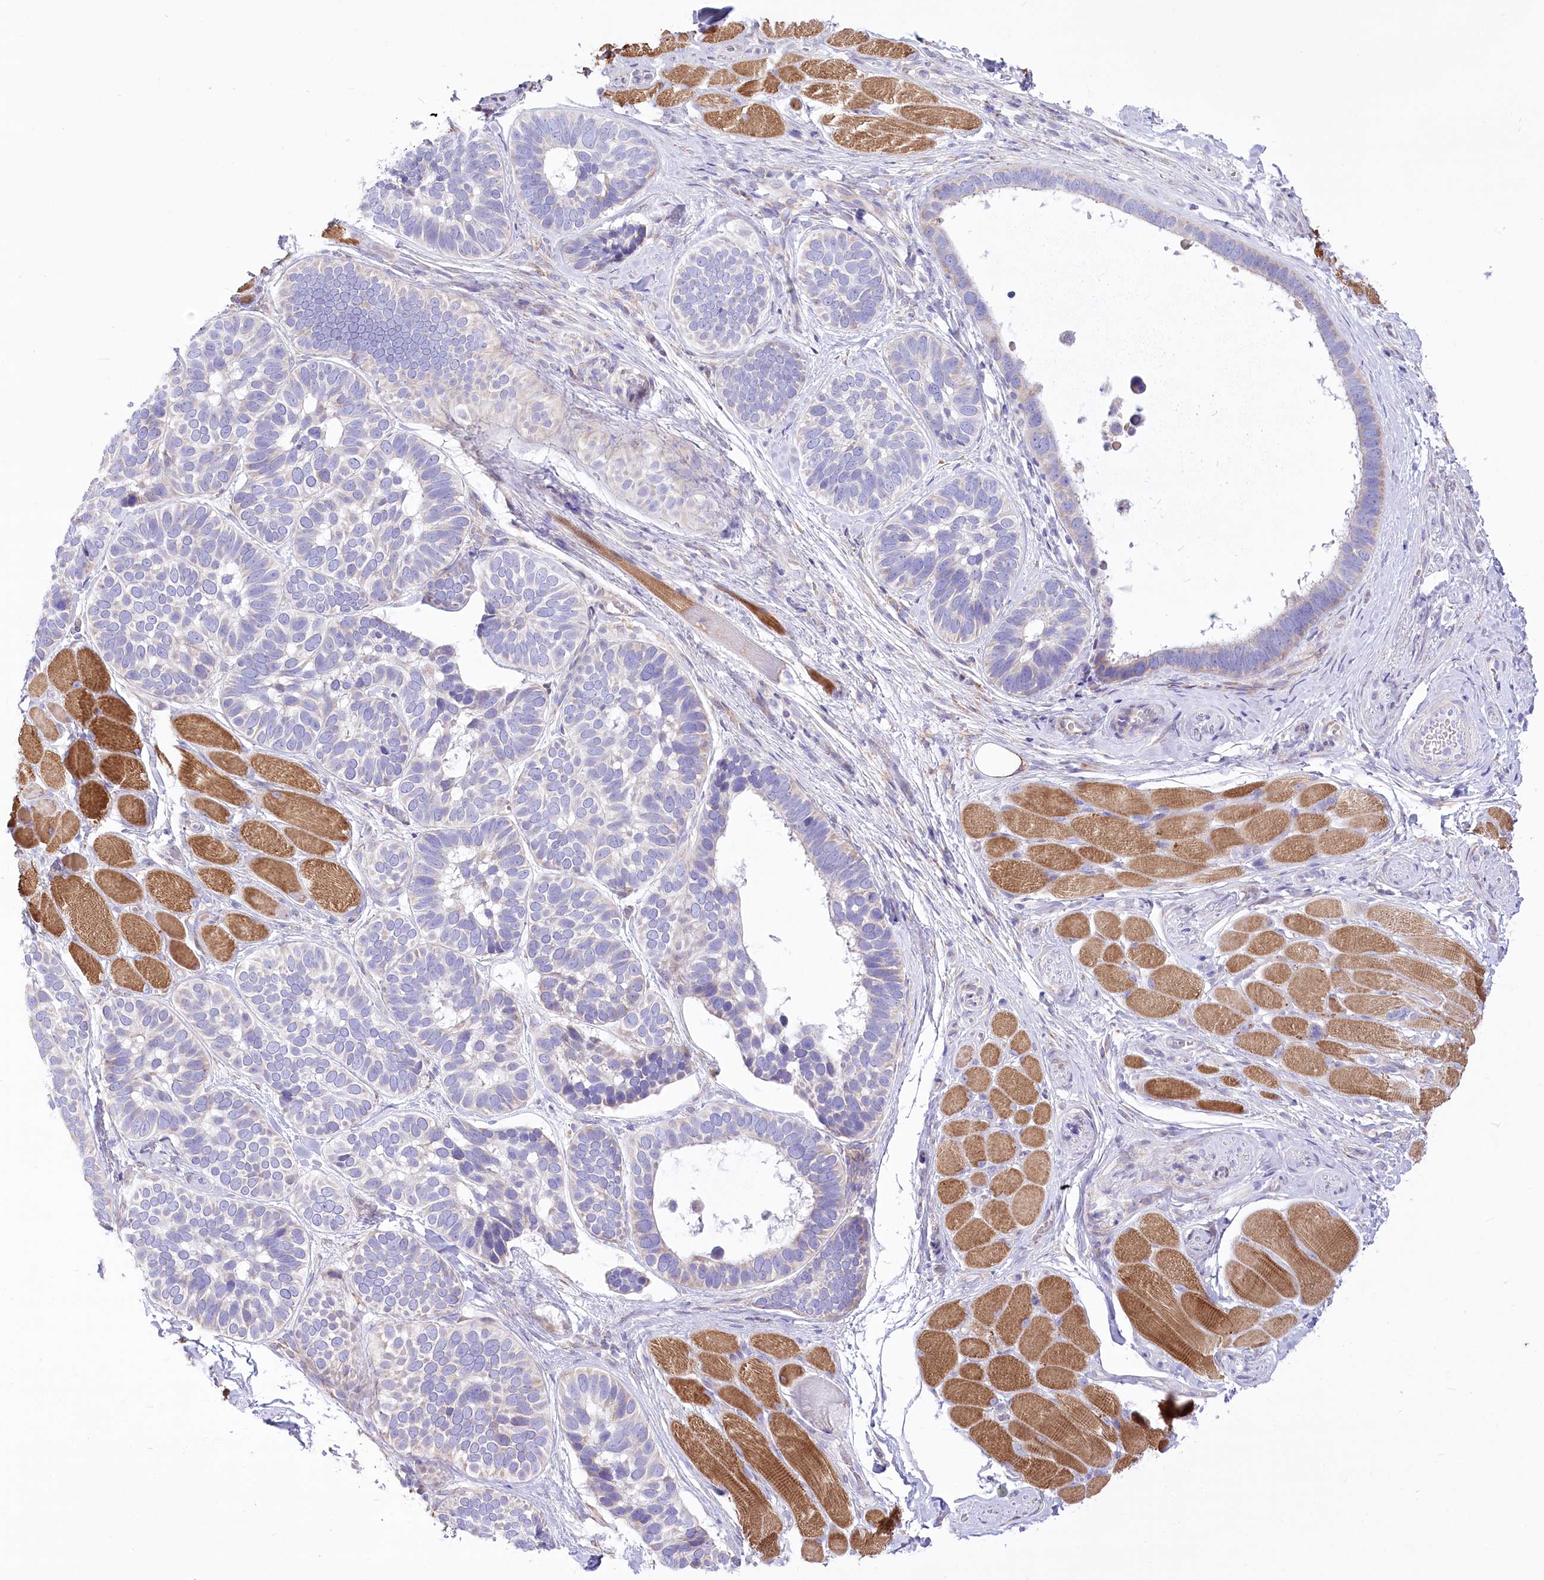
{"staining": {"intensity": "negative", "quantity": "none", "location": "none"}, "tissue": "skin cancer", "cell_type": "Tumor cells", "image_type": "cancer", "snomed": [{"axis": "morphology", "description": "Basal cell carcinoma"}, {"axis": "topography", "description": "Skin"}], "caption": "Skin cancer was stained to show a protein in brown. There is no significant expression in tumor cells. The staining is performed using DAB brown chromogen with nuclei counter-stained in using hematoxylin.", "gene": "STT3B", "patient": {"sex": "male", "age": 62}}